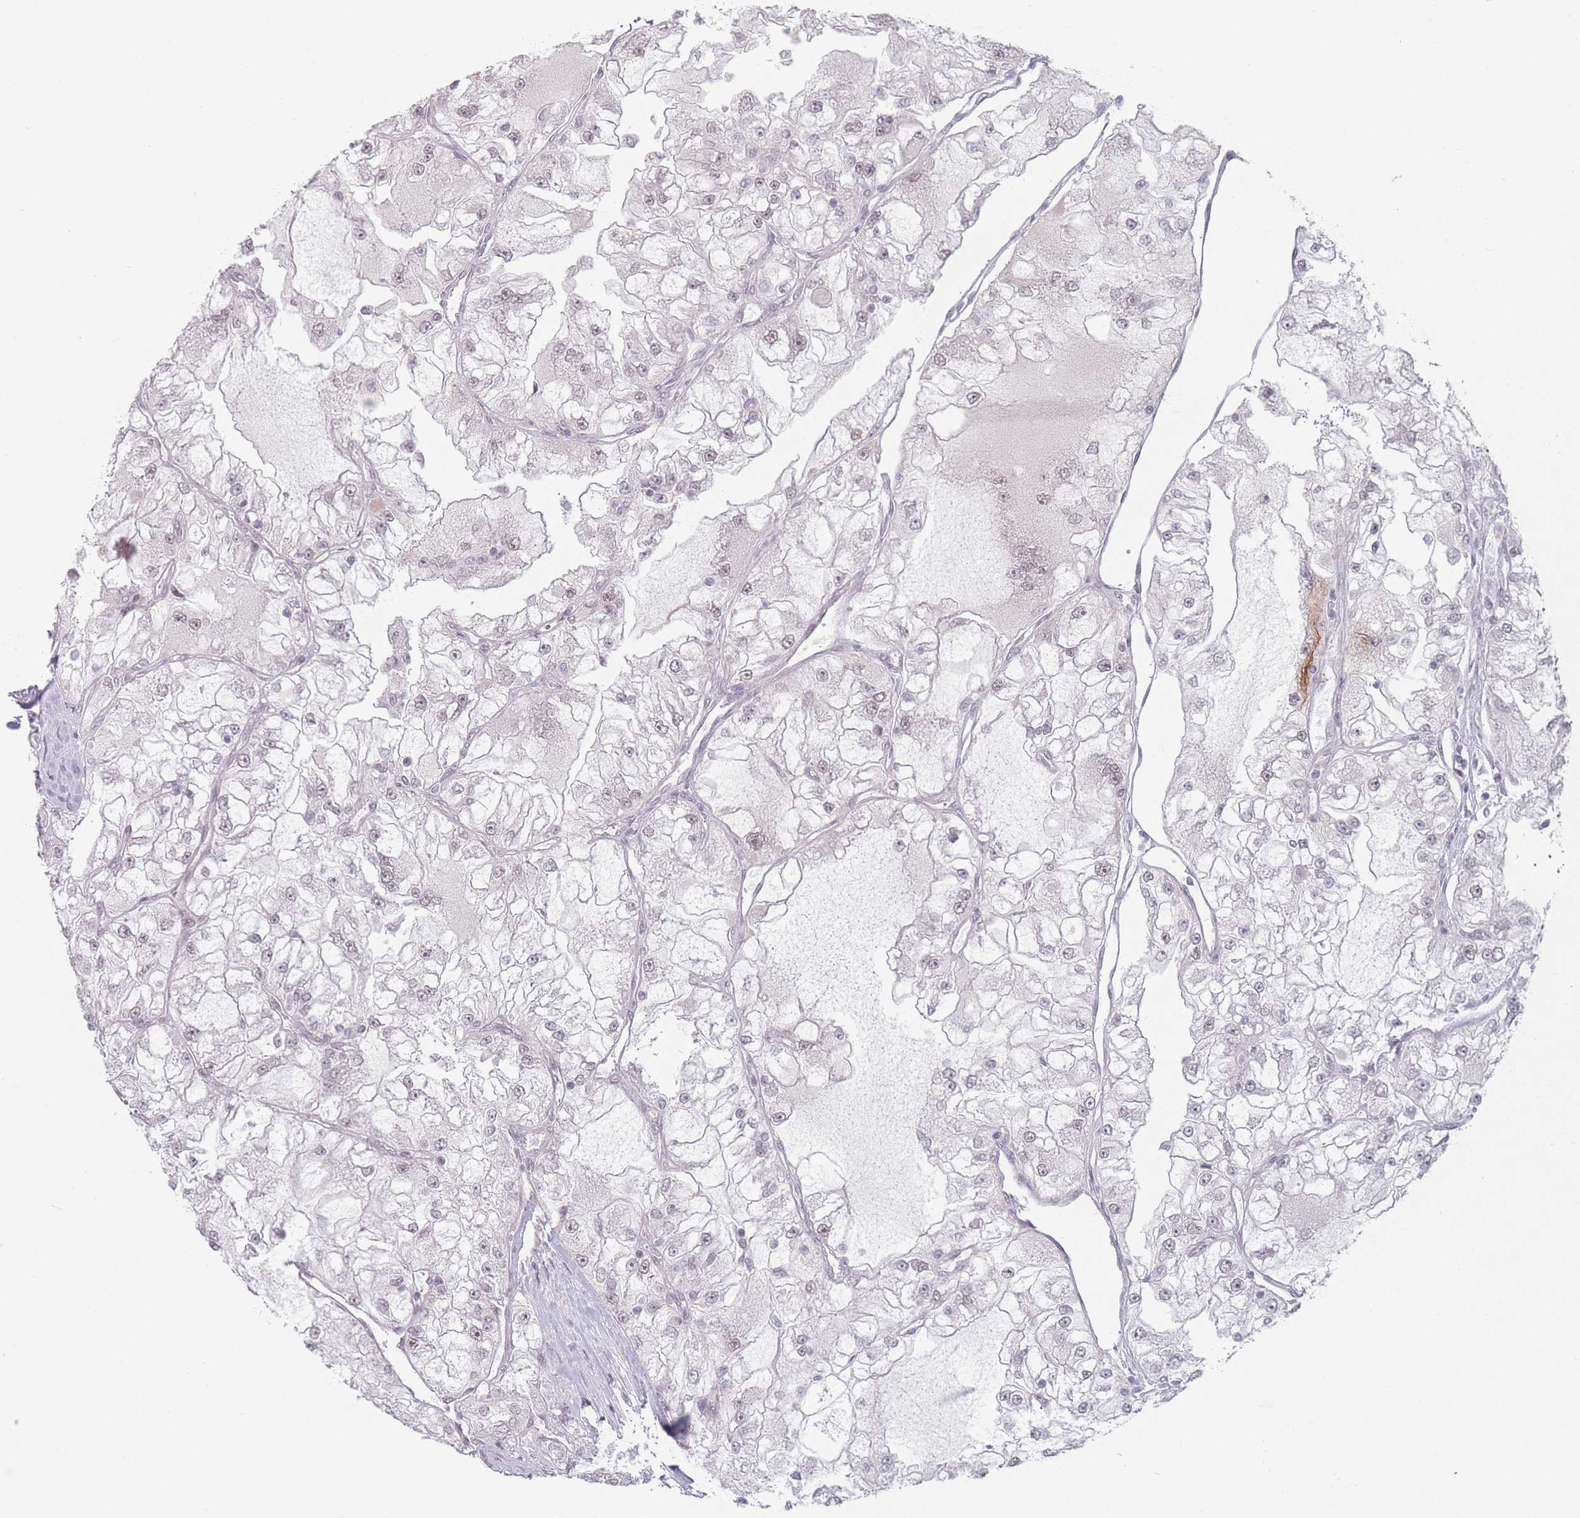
{"staining": {"intensity": "negative", "quantity": "none", "location": "none"}, "tissue": "renal cancer", "cell_type": "Tumor cells", "image_type": "cancer", "snomed": [{"axis": "morphology", "description": "Adenocarcinoma, NOS"}, {"axis": "topography", "description": "Kidney"}], "caption": "Immunohistochemical staining of human renal adenocarcinoma exhibits no significant positivity in tumor cells. Brightfield microscopy of immunohistochemistry stained with DAB (3,3'-diaminobenzidine) (brown) and hematoxylin (blue), captured at high magnification.", "gene": "ZC3H14", "patient": {"sex": "female", "age": 72}}